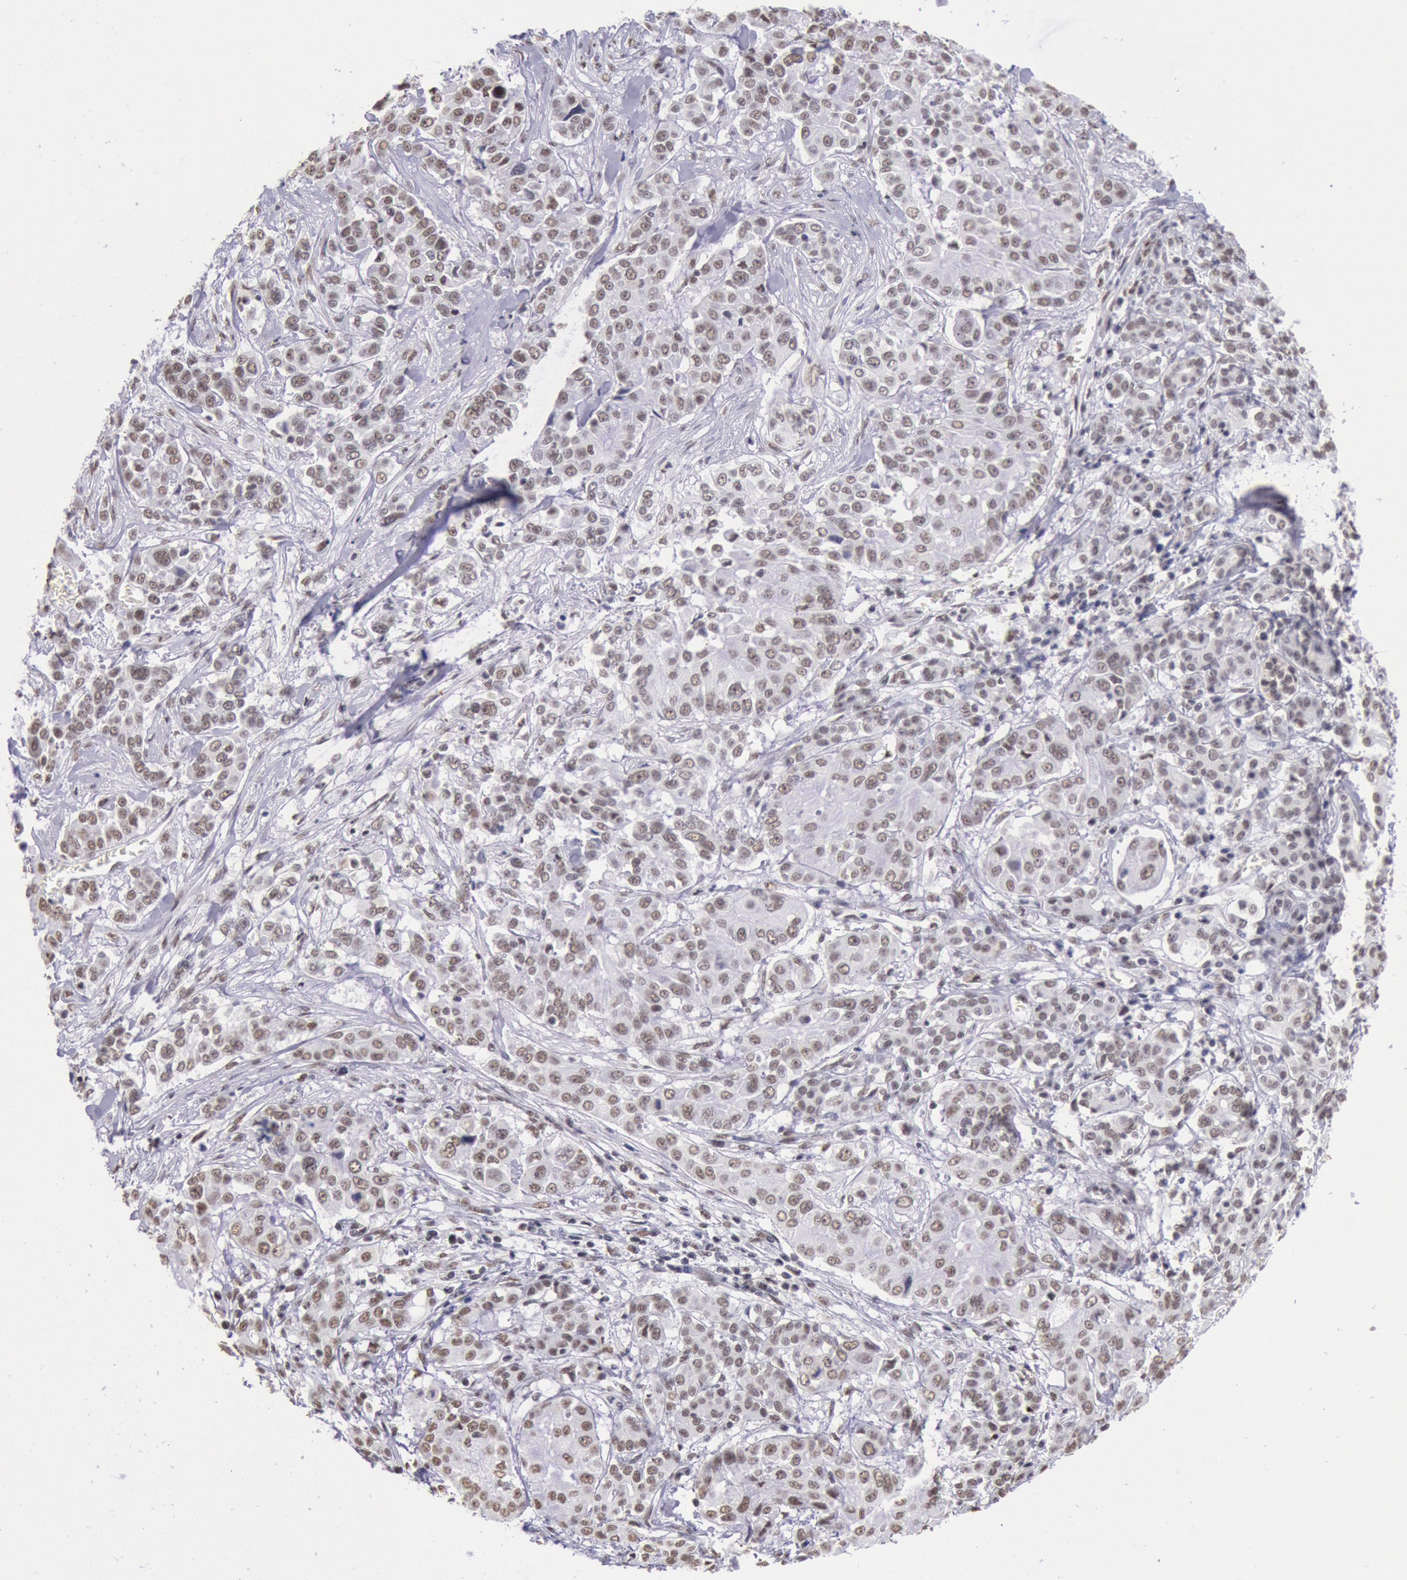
{"staining": {"intensity": "weak", "quantity": ">75%", "location": "nuclear"}, "tissue": "pancreatic cancer", "cell_type": "Tumor cells", "image_type": "cancer", "snomed": [{"axis": "morphology", "description": "Adenocarcinoma, NOS"}, {"axis": "topography", "description": "Pancreas"}], "caption": "A photomicrograph of adenocarcinoma (pancreatic) stained for a protein shows weak nuclear brown staining in tumor cells.", "gene": "SNRPD3", "patient": {"sex": "female", "age": 52}}